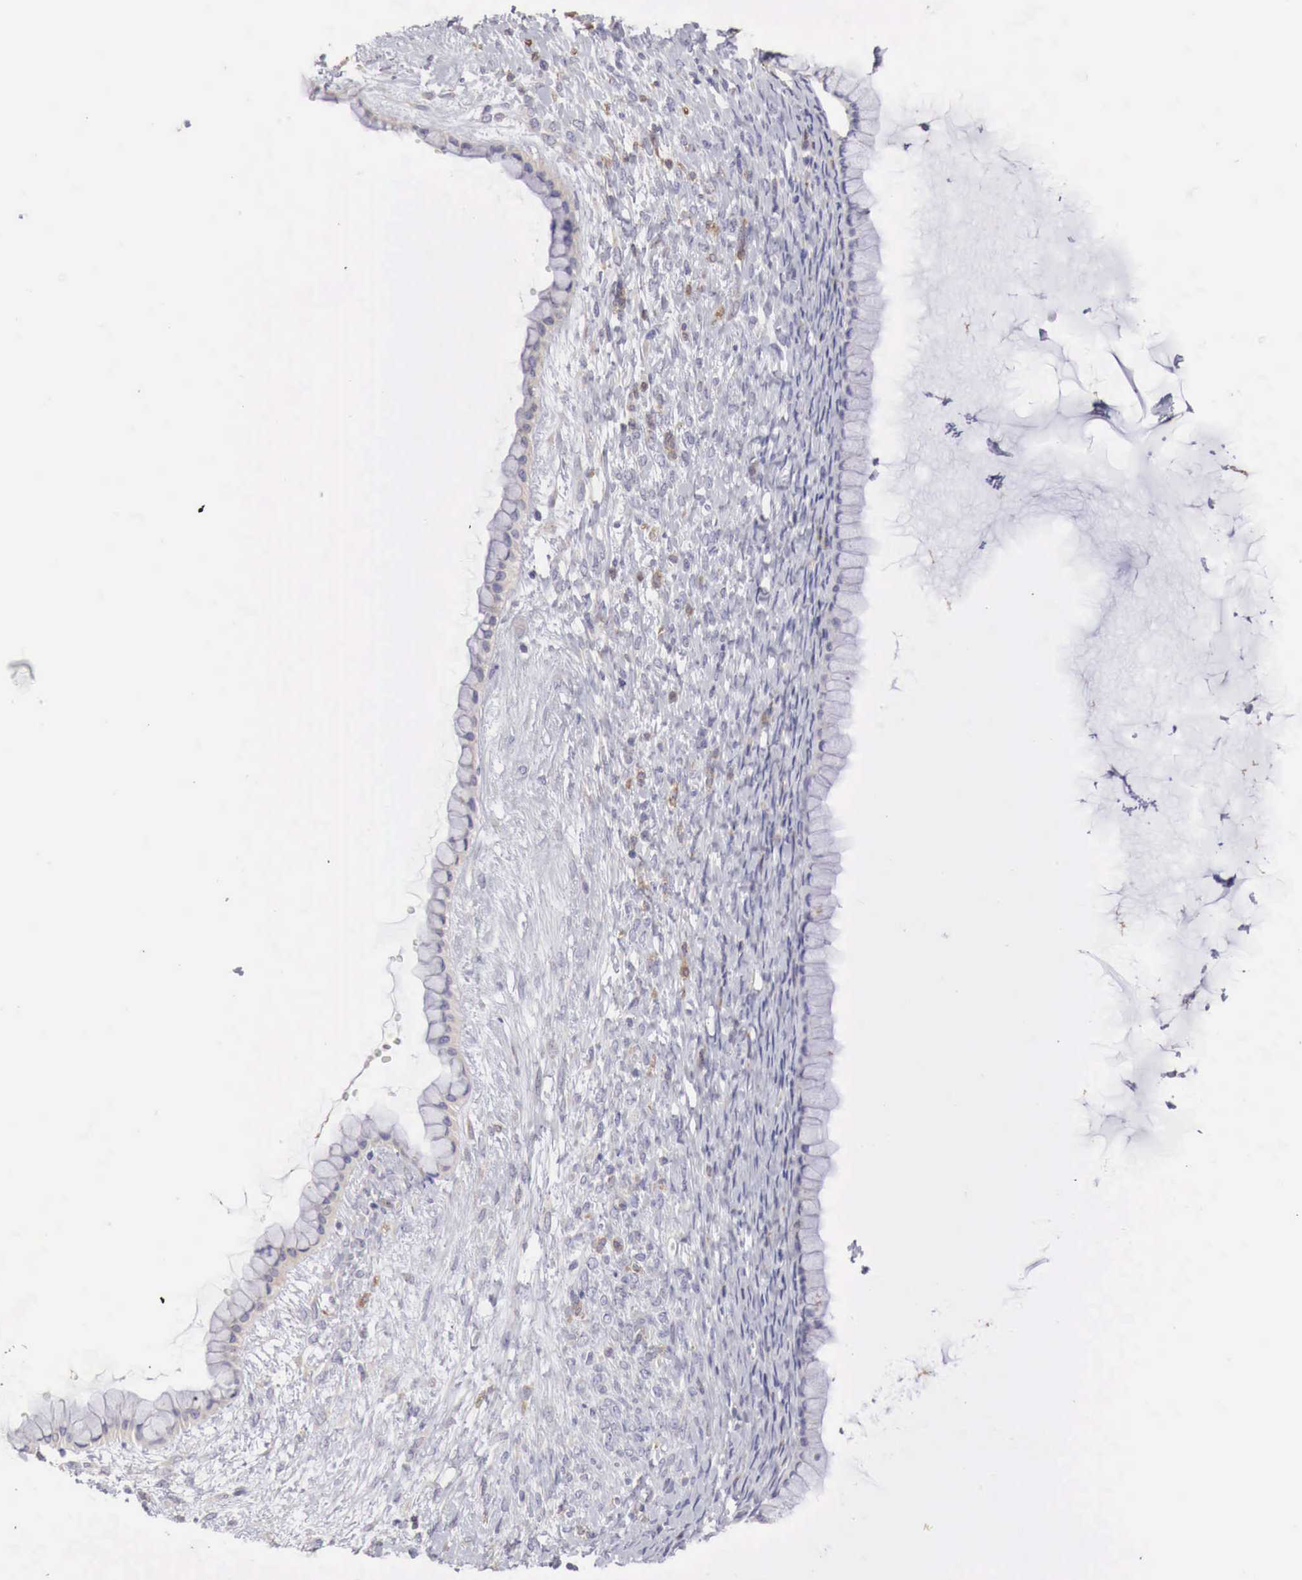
{"staining": {"intensity": "negative", "quantity": "none", "location": "none"}, "tissue": "ovarian cancer", "cell_type": "Tumor cells", "image_type": "cancer", "snomed": [{"axis": "morphology", "description": "Cystadenocarcinoma, mucinous, NOS"}, {"axis": "topography", "description": "Ovary"}], "caption": "A high-resolution histopathology image shows immunohistochemistry (IHC) staining of ovarian mucinous cystadenocarcinoma, which reveals no significant staining in tumor cells.", "gene": "NSDHL", "patient": {"sex": "female", "age": 25}}